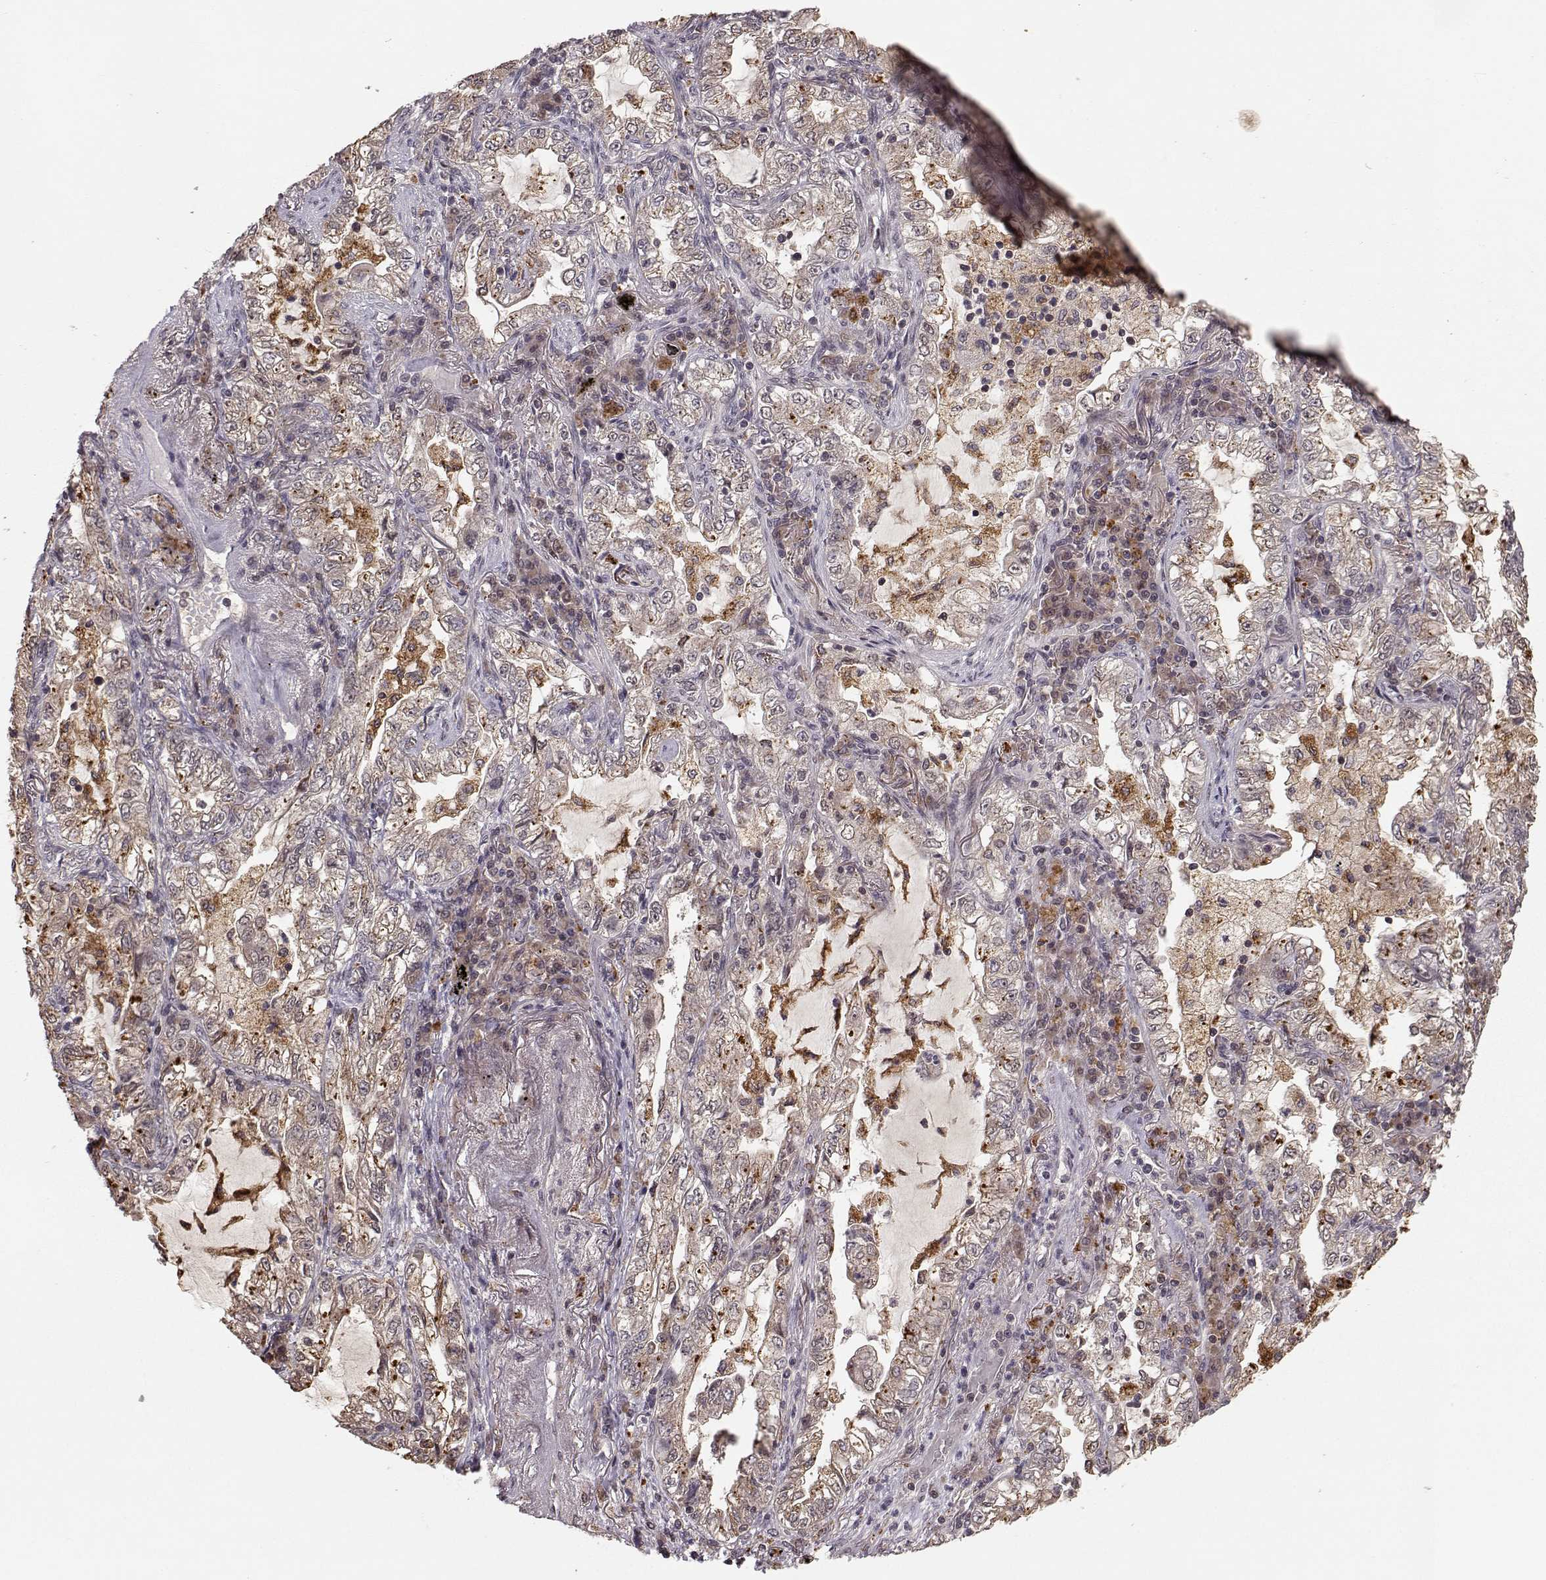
{"staining": {"intensity": "moderate", "quantity": "25%-75%", "location": "cytoplasmic/membranous"}, "tissue": "lung cancer", "cell_type": "Tumor cells", "image_type": "cancer", "snomed": [{"axis": "morphology", "description": "Adenocarcinoma, NOS"}, {"axis": "topography", "description": "Lung"}], "caption": "Moderate cytoplasmic/membranous positivity is seen in about 25%-75% of tumor cells in lung adenocarcinoma.", "gene": "PLEKHG3", "patient": {"sex": "female", "age": 73}}